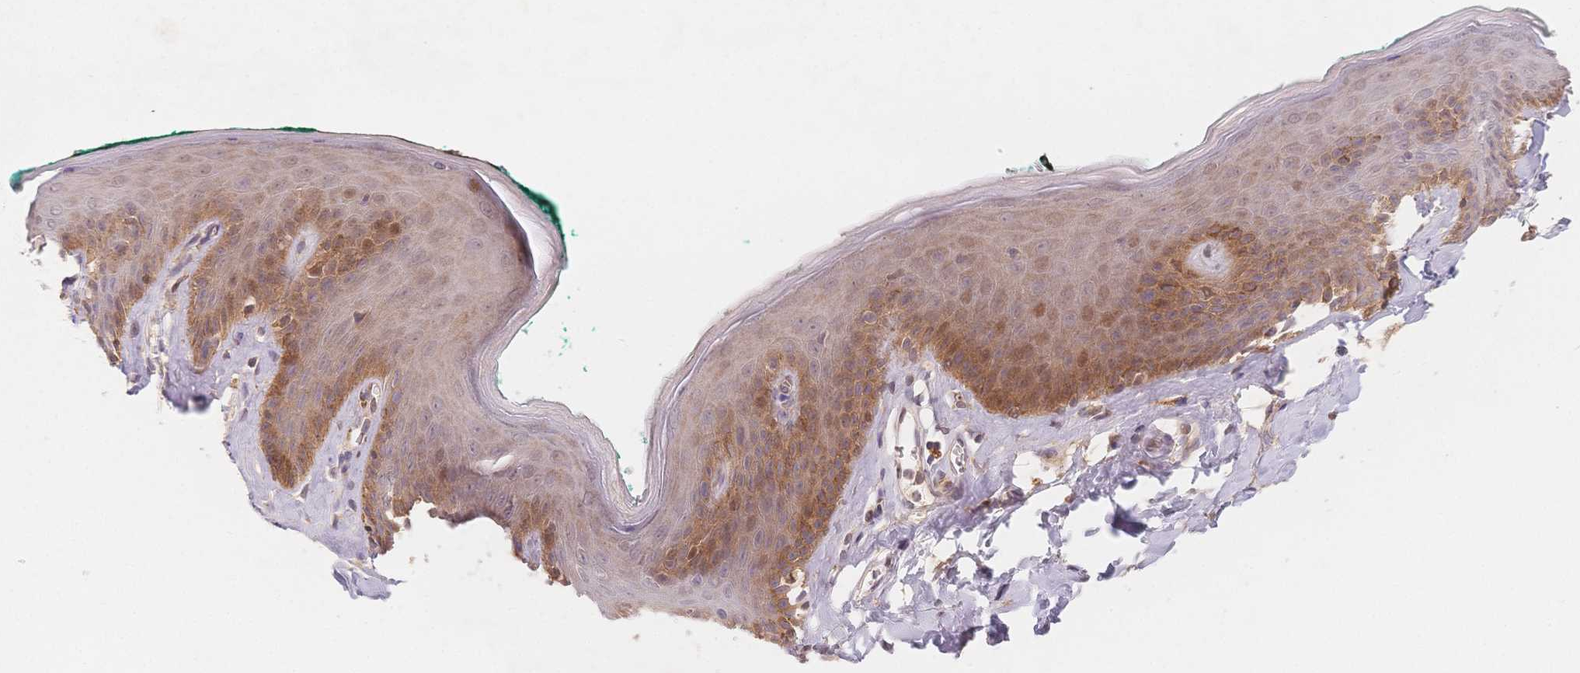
{"staining": {"intensity": "moderate", "quantity": "<25%", "location": "cytoplasmic/membranous"}, "tissue": "skin", "cell_type": "Epidermal cells", "image_type": "normal", "snomed": [{"axis": "morphology", "description": "Normal tissue, NOS"}, {"axis": "topography", "description": "Vulva"}, {"axis": "topography", "description": "Peripheral nerve tissue"}], "caption": "IHC of normal human skin reveals low levels of moderate cytoplasmic/membranous staining in approximately <25% of epidermal cells. Immunohistochemistry (ihc) stains the protein of interest in brown and the nuclei are stained blue.", "gene": "C12orf75", "patient": {"sex": "female", "age": 66}}